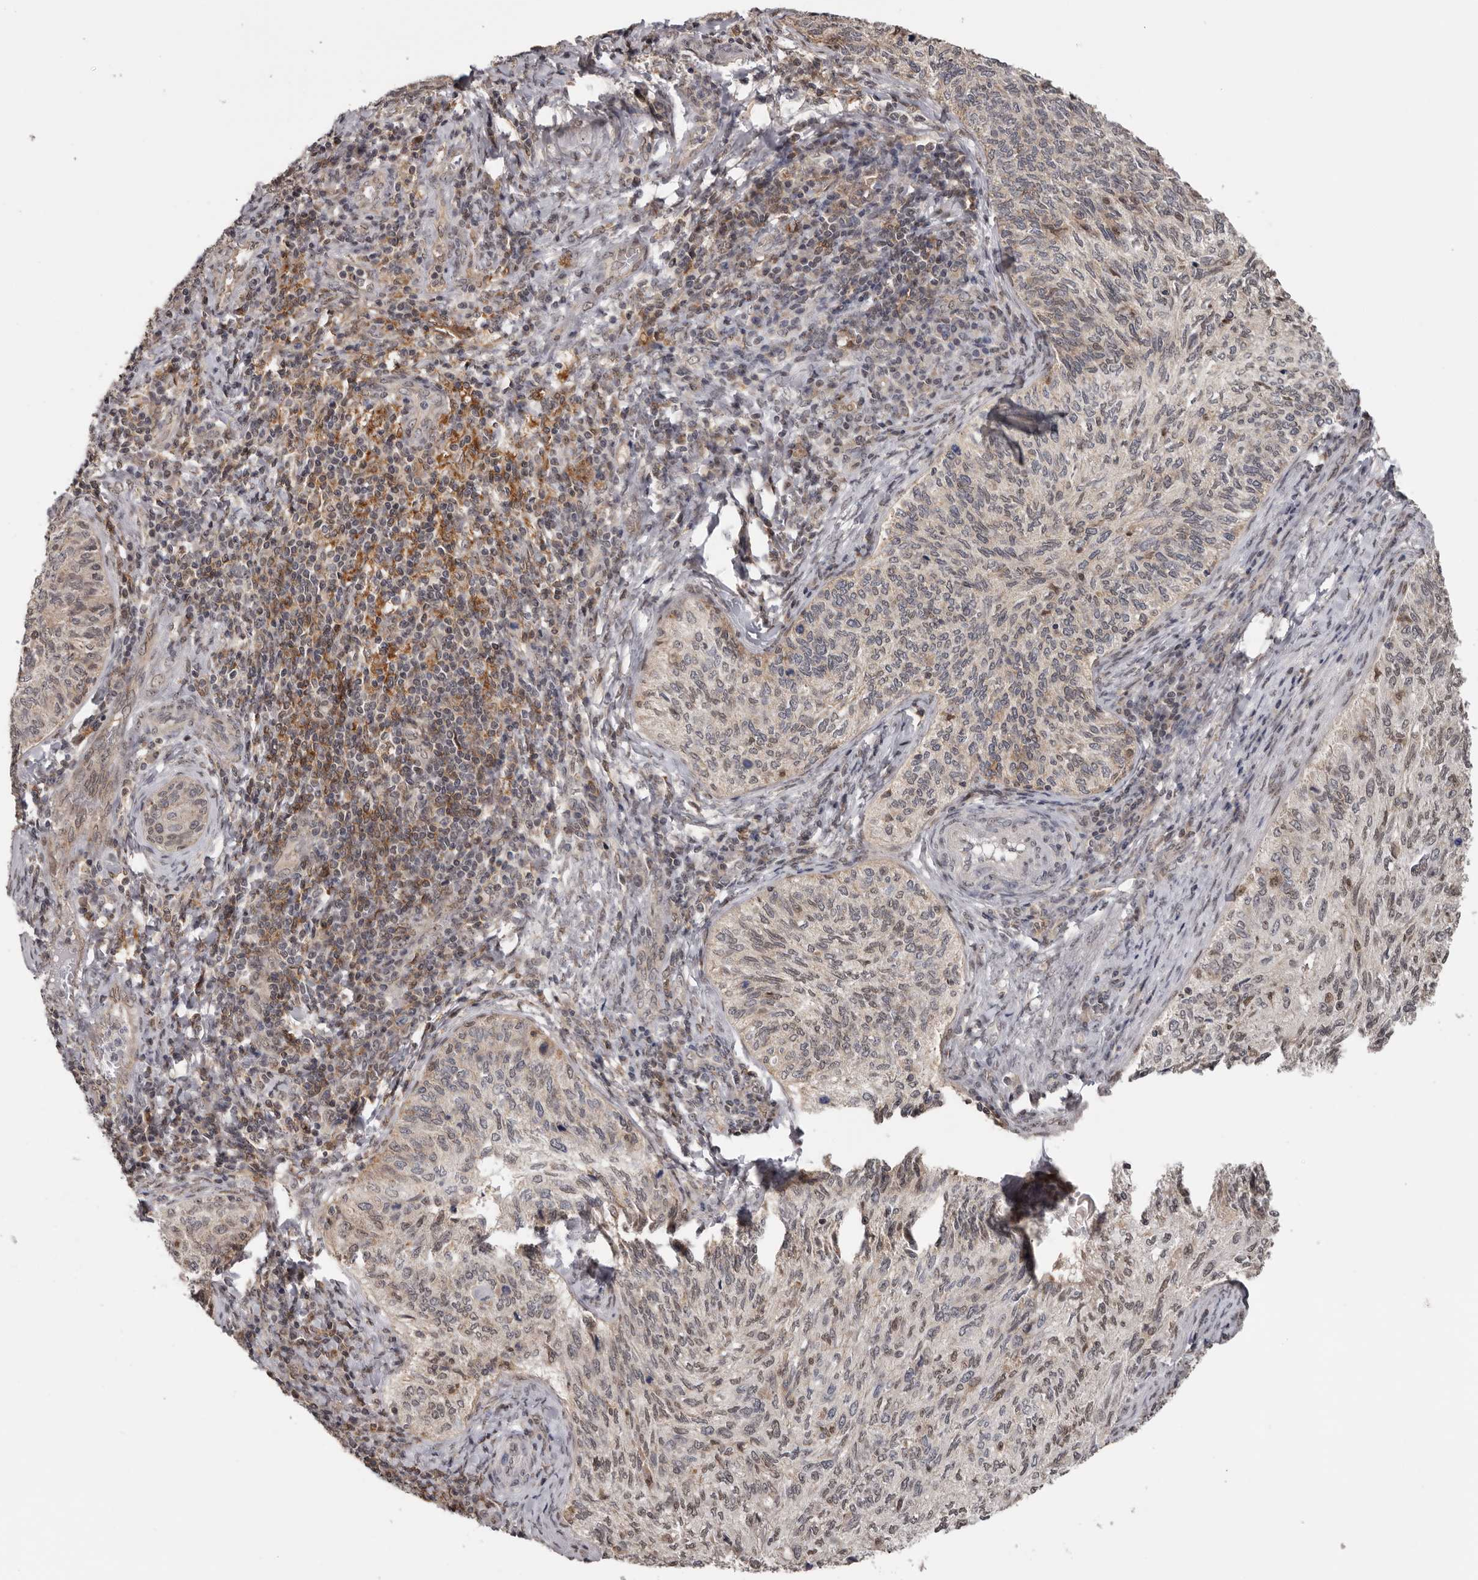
{"staining": {"intensity": "weak", "quantity": "25%-75%", "location": "cytoplasmic/membranous,nuclear"}, "tissue": "cervical cancer", "cell_type": "Tumor cells", "image_type": "cancer", "snomed": [{"axis": "morphology", "description": "Squamous cell carcinoma, NOS"}, {"axis": "topography", "description": "Cervix"}], "caption": "Protein expression analysis of human cervical cancer reveals weak cytoplasmic/membranous and nuclear staining in approximately 25%-75% of tumor cells.", "gene": "MOGAT2", "patient": {"sex": "female", "age": 30}}